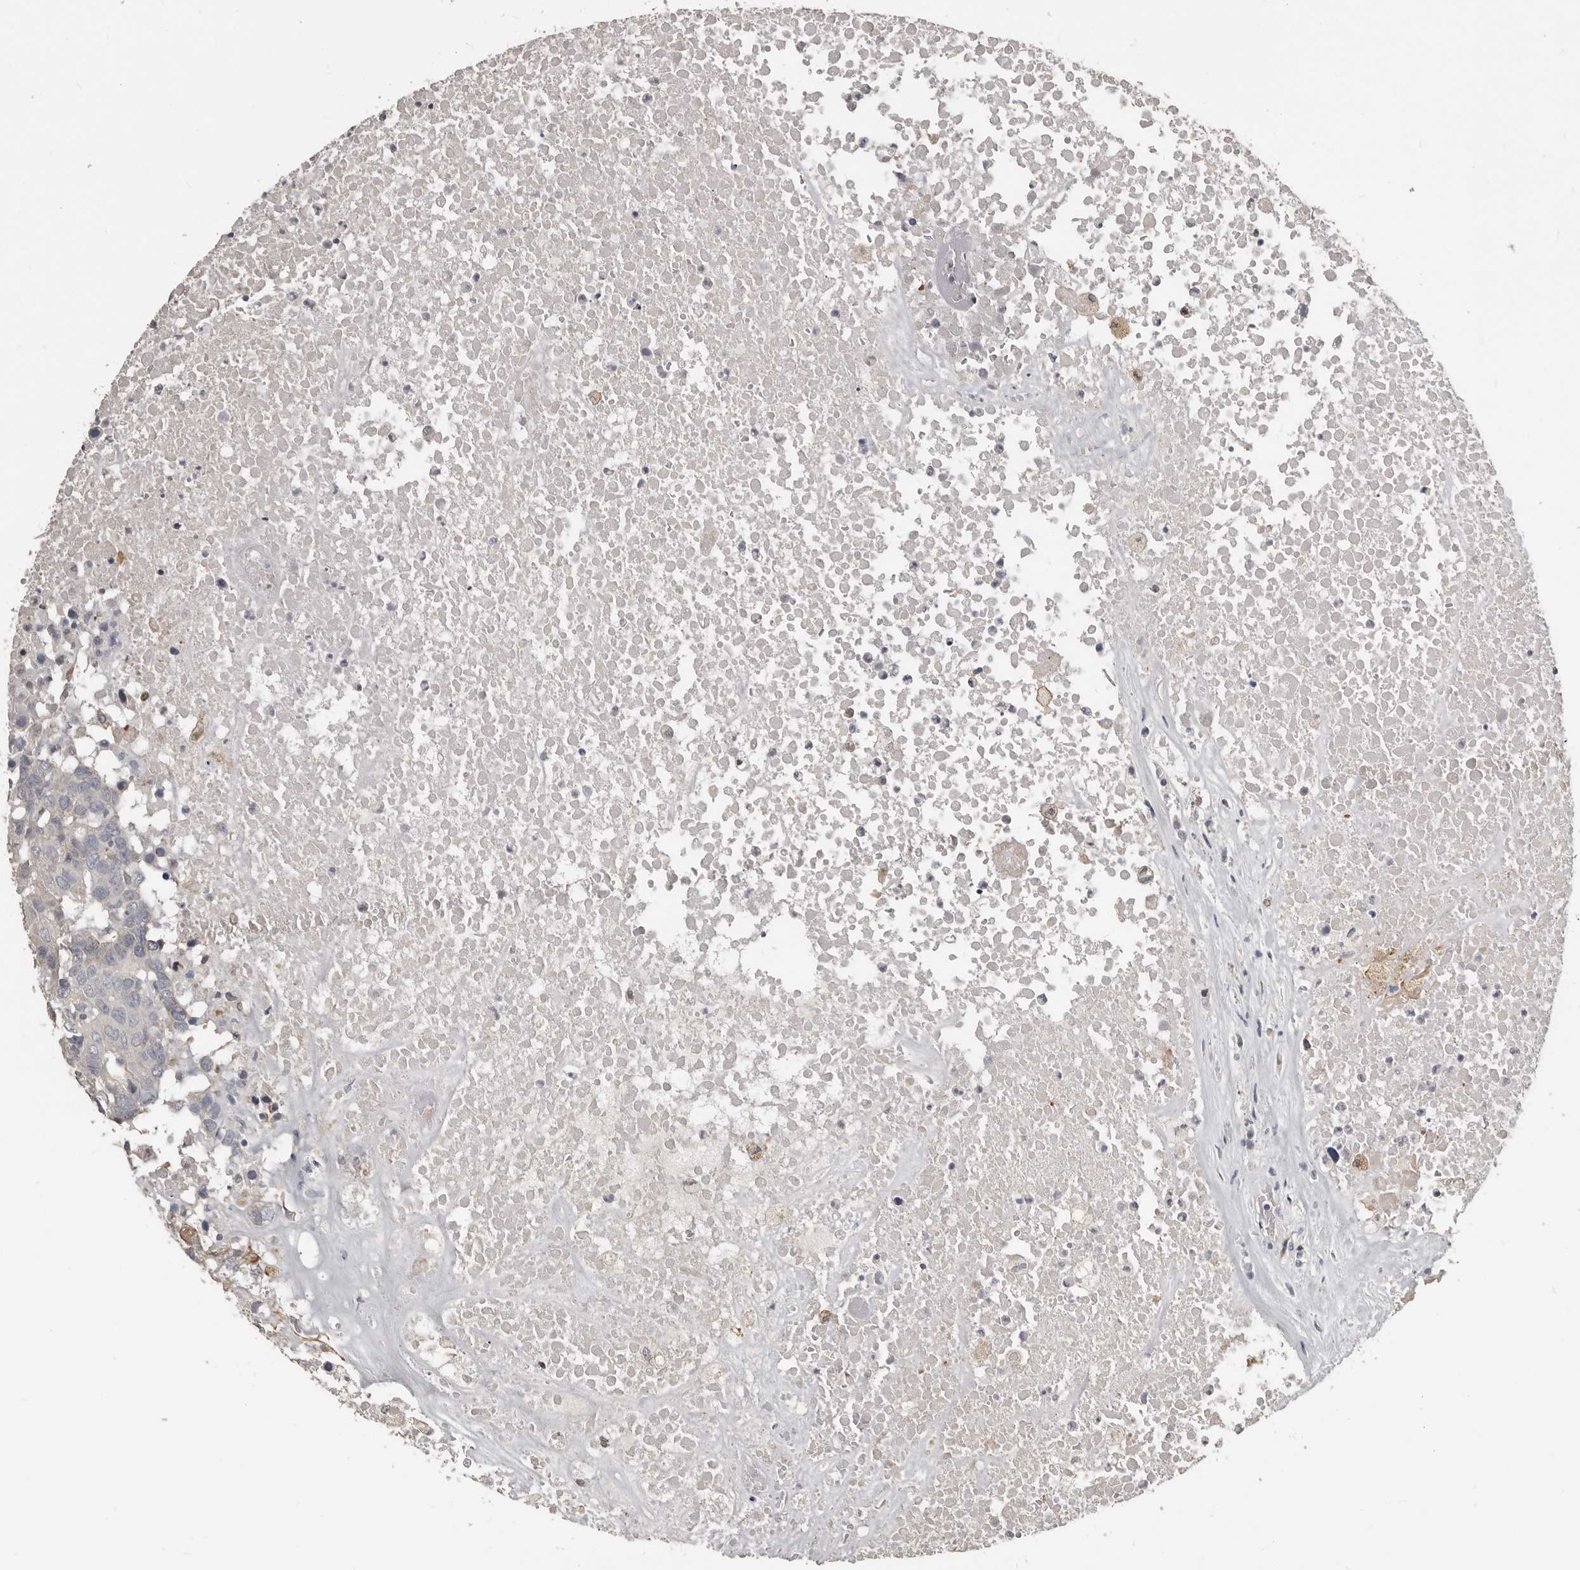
{"staining": {"intensity": "negative", "quantity": "none", "location": "none"}, "tissue": "head and neck cancer", "cell_type": "Tumor cells", "image_type": "cancer", "snomed": [{"axis": "morphology", "description": "Squamous cell carcinoma, NOS"}, {"axis": "topography", "description": "Head-Neck"}], "caption": "Tumor cells are negative for protein expression in human head and neck cancer (squamous cell carcinoma). The staining was performed using DAB (3,3'-diaminobenzidine) to visualize the protein expression in brown, while the nuclei were stained in blue with hematoxylin (Magnification: 20x).", "gene": "KCNJ8", "patient": {"sex": "male", "age": 66}}